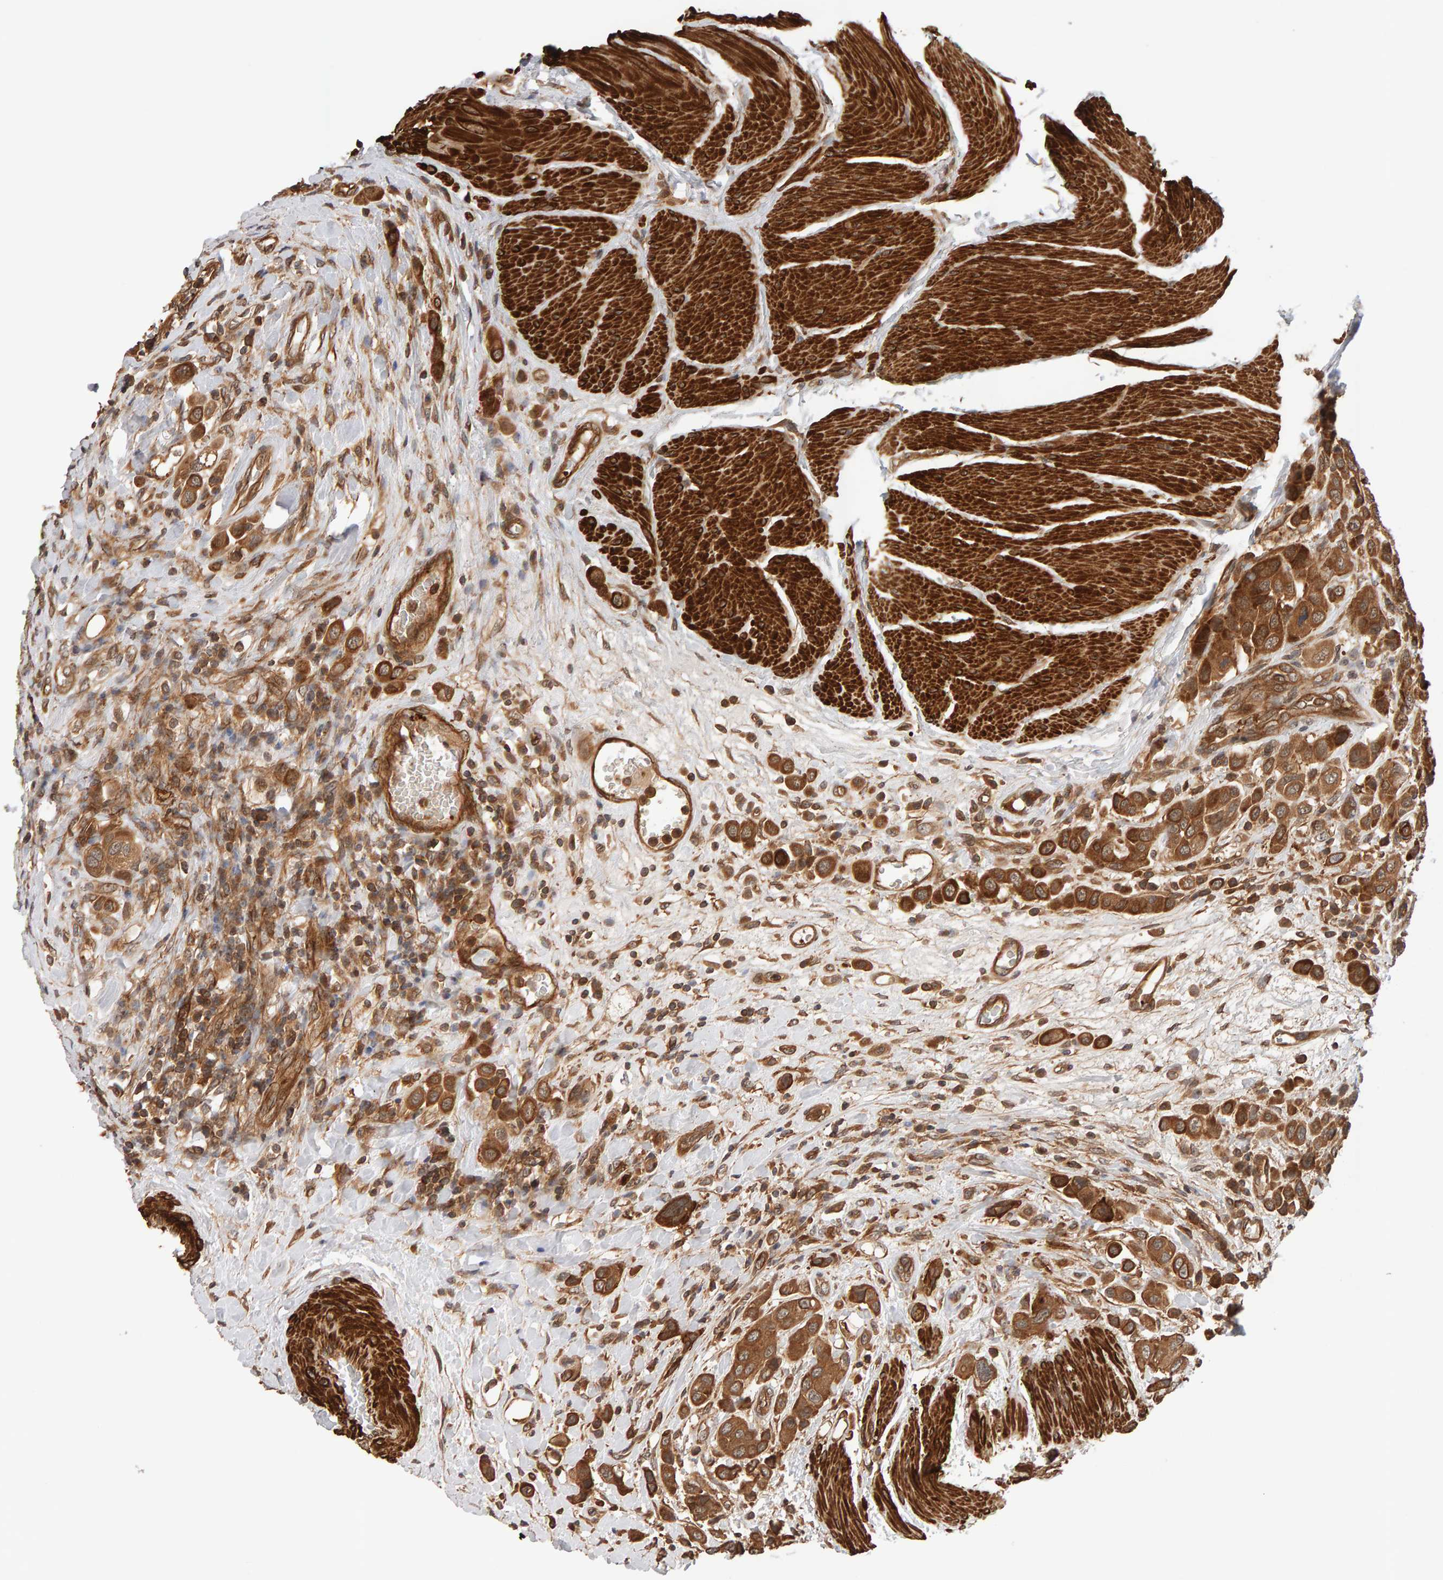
{"staining": {"intensity": "moderate", "quantity": ">75%", "location": "cytoplasmic/membranous"}, "tissue": "urothelial cancer", "cell_type": "Tumor cells", "image_type": "cancer", "snomed": [{"axis": "morphology", "description": "Urothelial carcinoma, High grade"}, {"axis": "topography", "description": "Urinary bladder"}], "caption": "Immunohistochemistry image of high-grade urothelial carcinoma stained for a protein (brown), which demonstrates medium levels of moderate cytoplasmic/membranous staining in approximately >75% of tumor cells.", "gene": "SYNRG", "patient": {"sex": "male", "age": 50}}